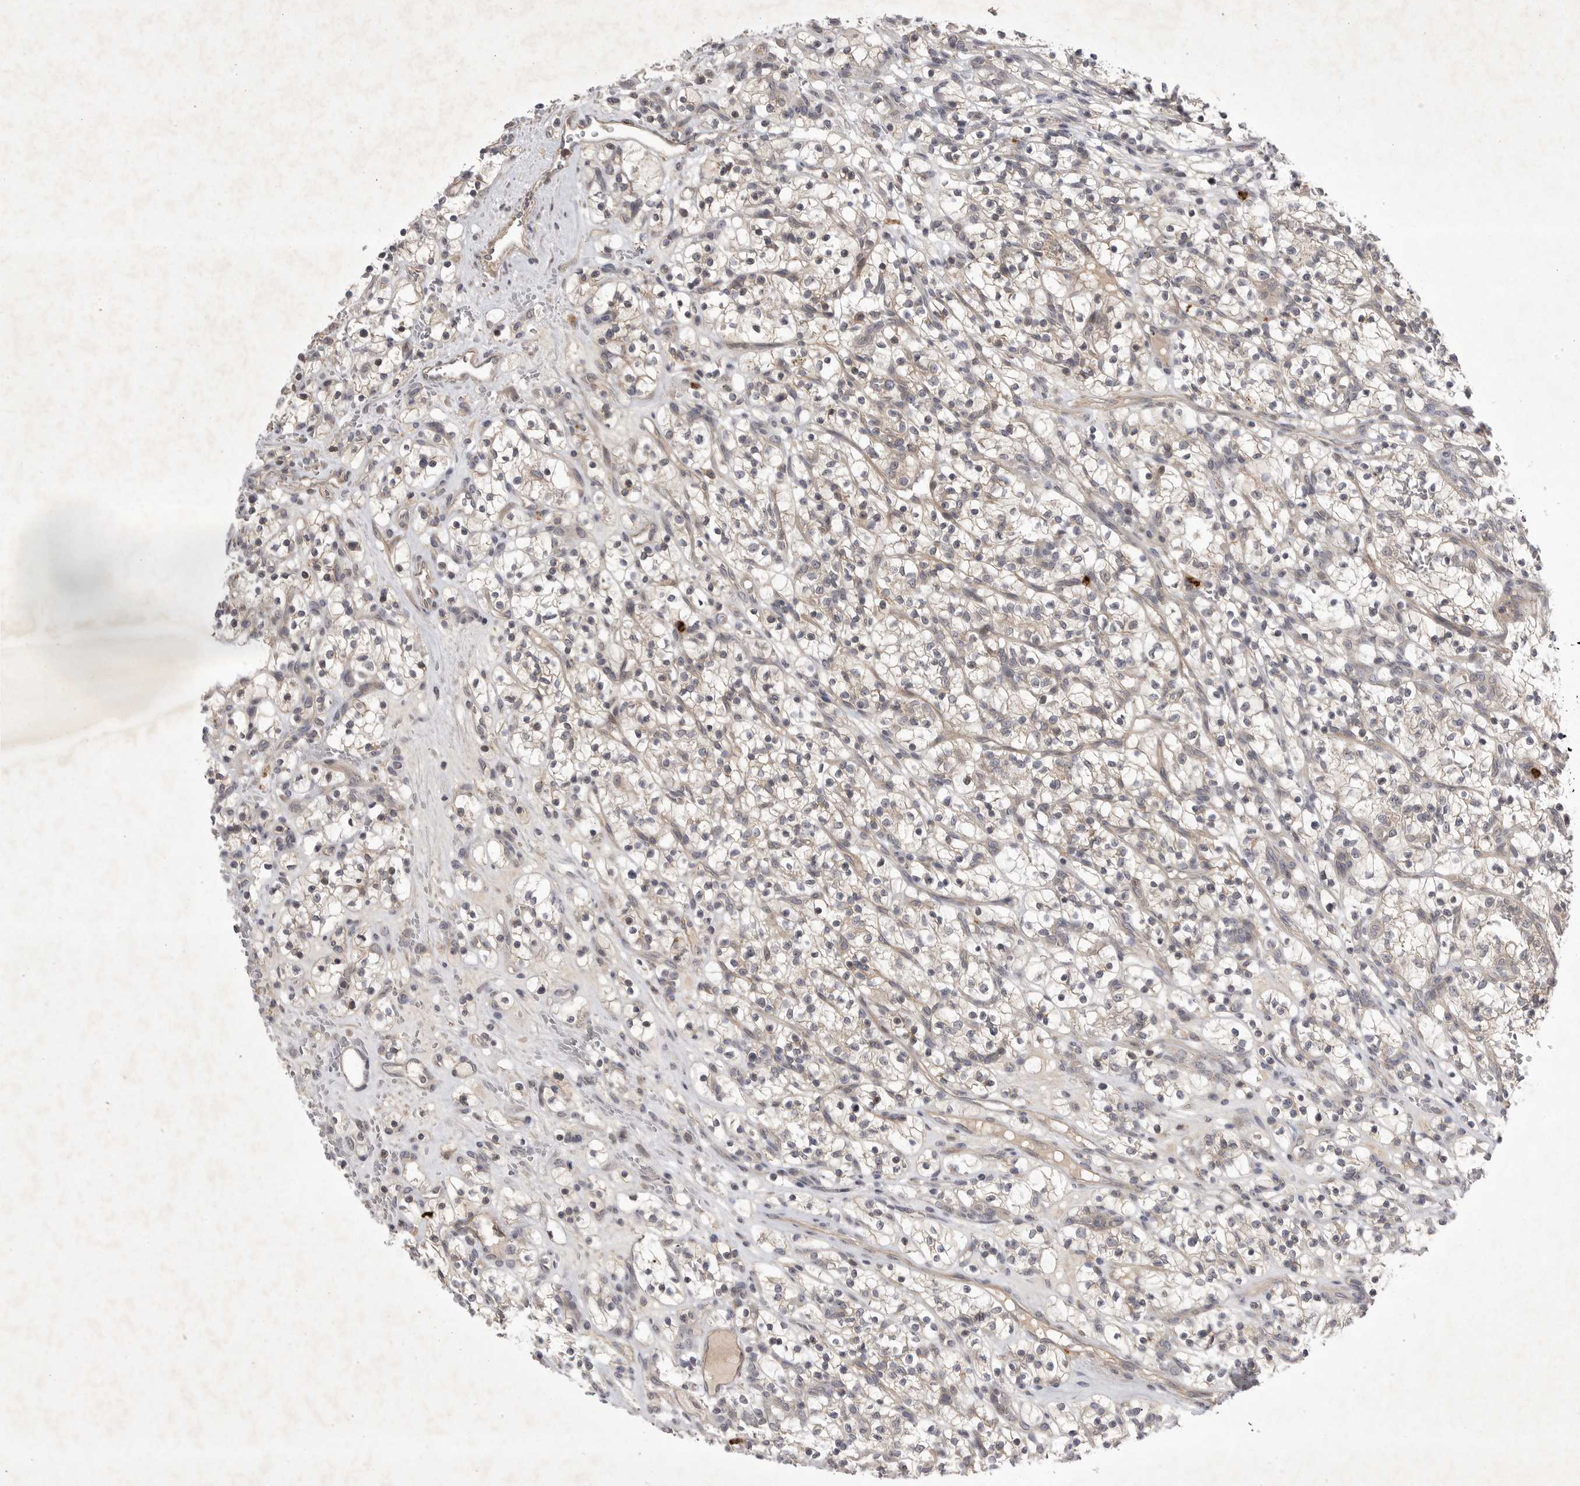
{"staining": {"intensity": "negative", "quantity": "none", "location": "none"}, "tissue": "renal cancer", "cell_type": "Tumor cells", "image_type": "cancer", "snomed": [{"axis": "morphology", "description": "Adenocarcinoma, NOS"}, {"axis": "topography", "description": "Kidney"}], "caption": "Renal cancer stained for a protein using immunohistochemistry displays no positivity tumor cells.", "gene": "UBE3D", "patient": {"sex": "female", "age": 57}}